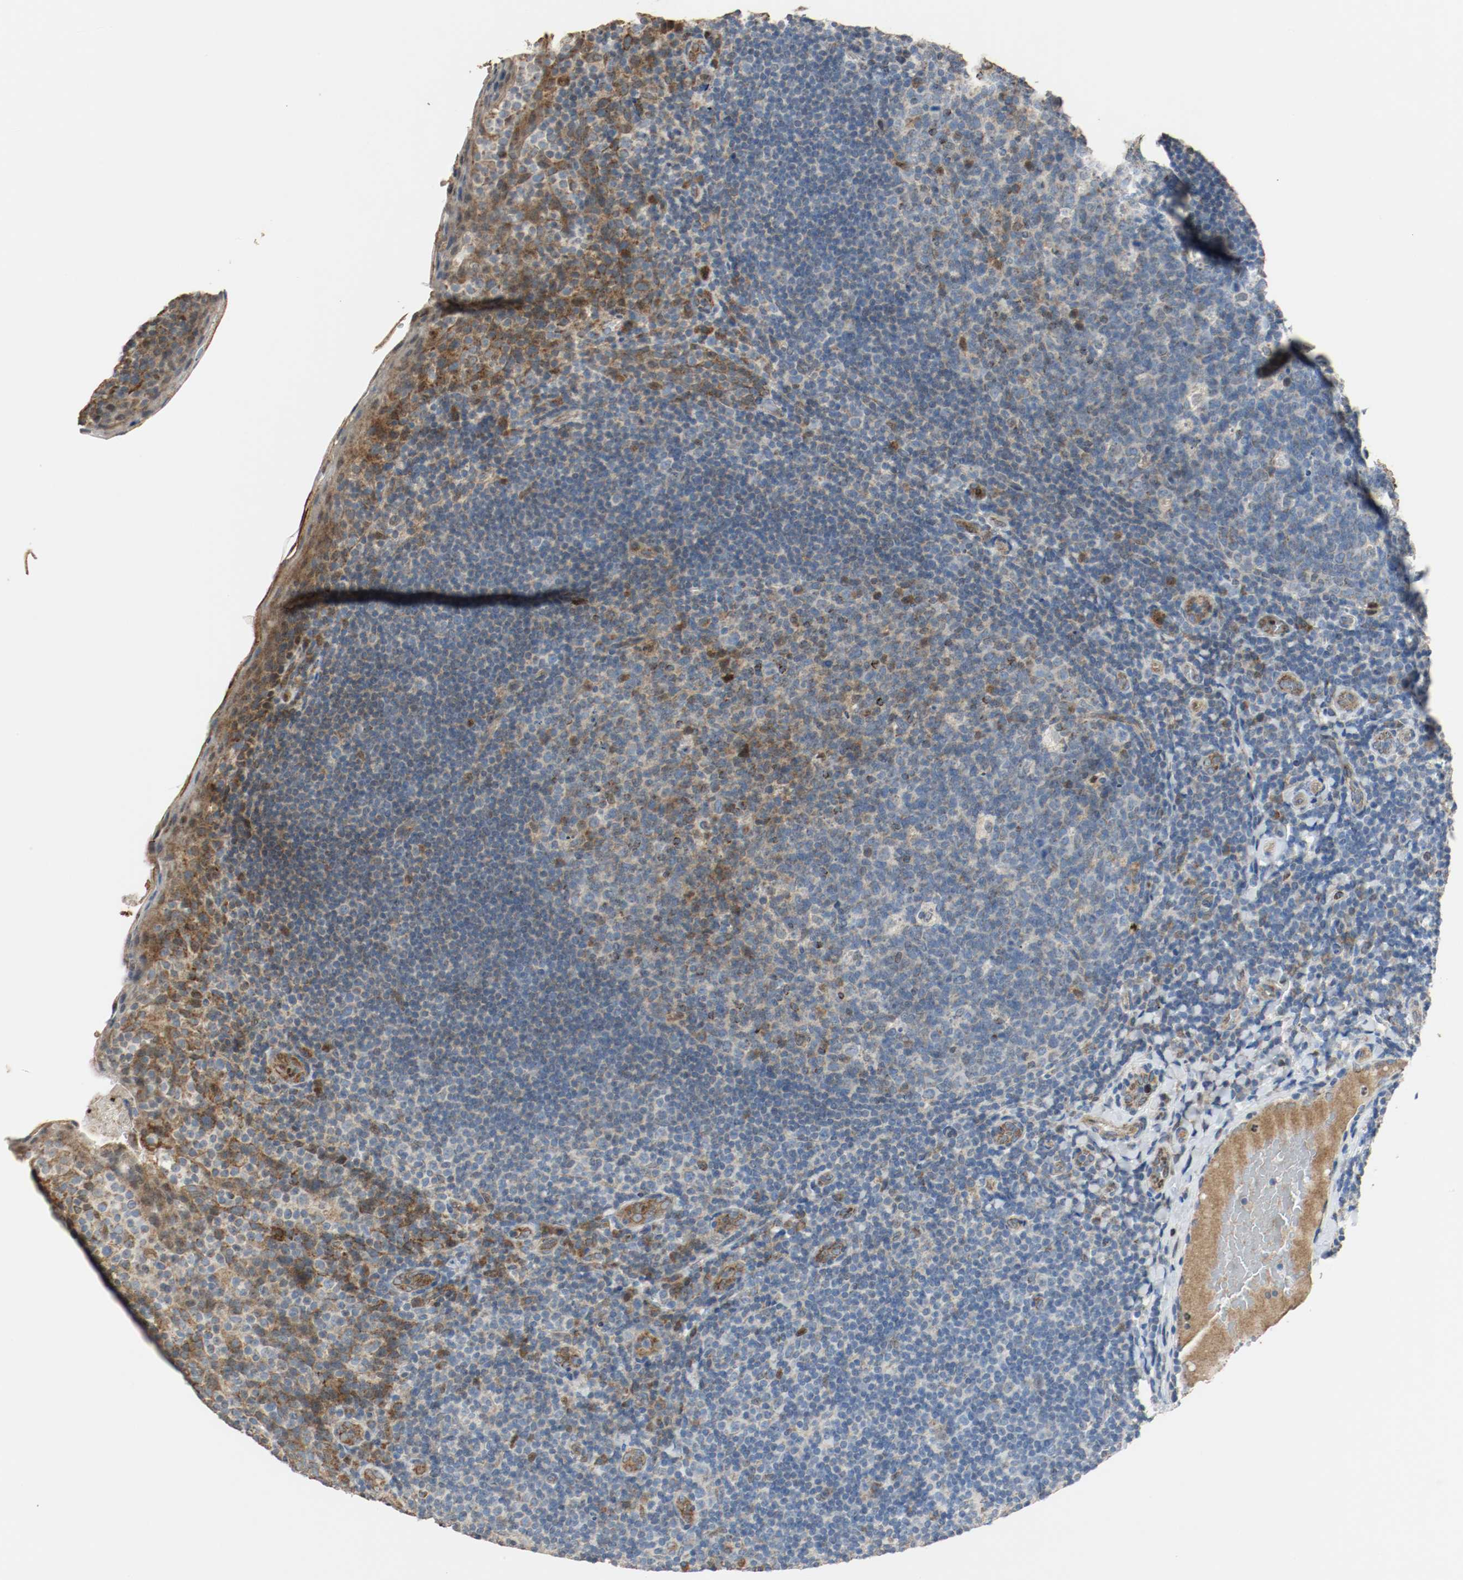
{"staining": {"intensity": "moderate", "quantity": "25%-75%", "location": "cytoplasmic/membranous"}, "tissue": "tonsil", "cell_type": "Germinal center cells", "image_type": "normal", "snomed": [{"axis": "morphology", "description": "Normal tissue, NOS"}, {"axis": "topography", "description": "Tonsil"}], "caption": "Benign tonsil reveals moderate cytoplasmic/membranous expression in approximately 25%-75% of germinal center cells.", "gene": "ALDH4A1", "patient": {"sex": "male", "age": 17}}